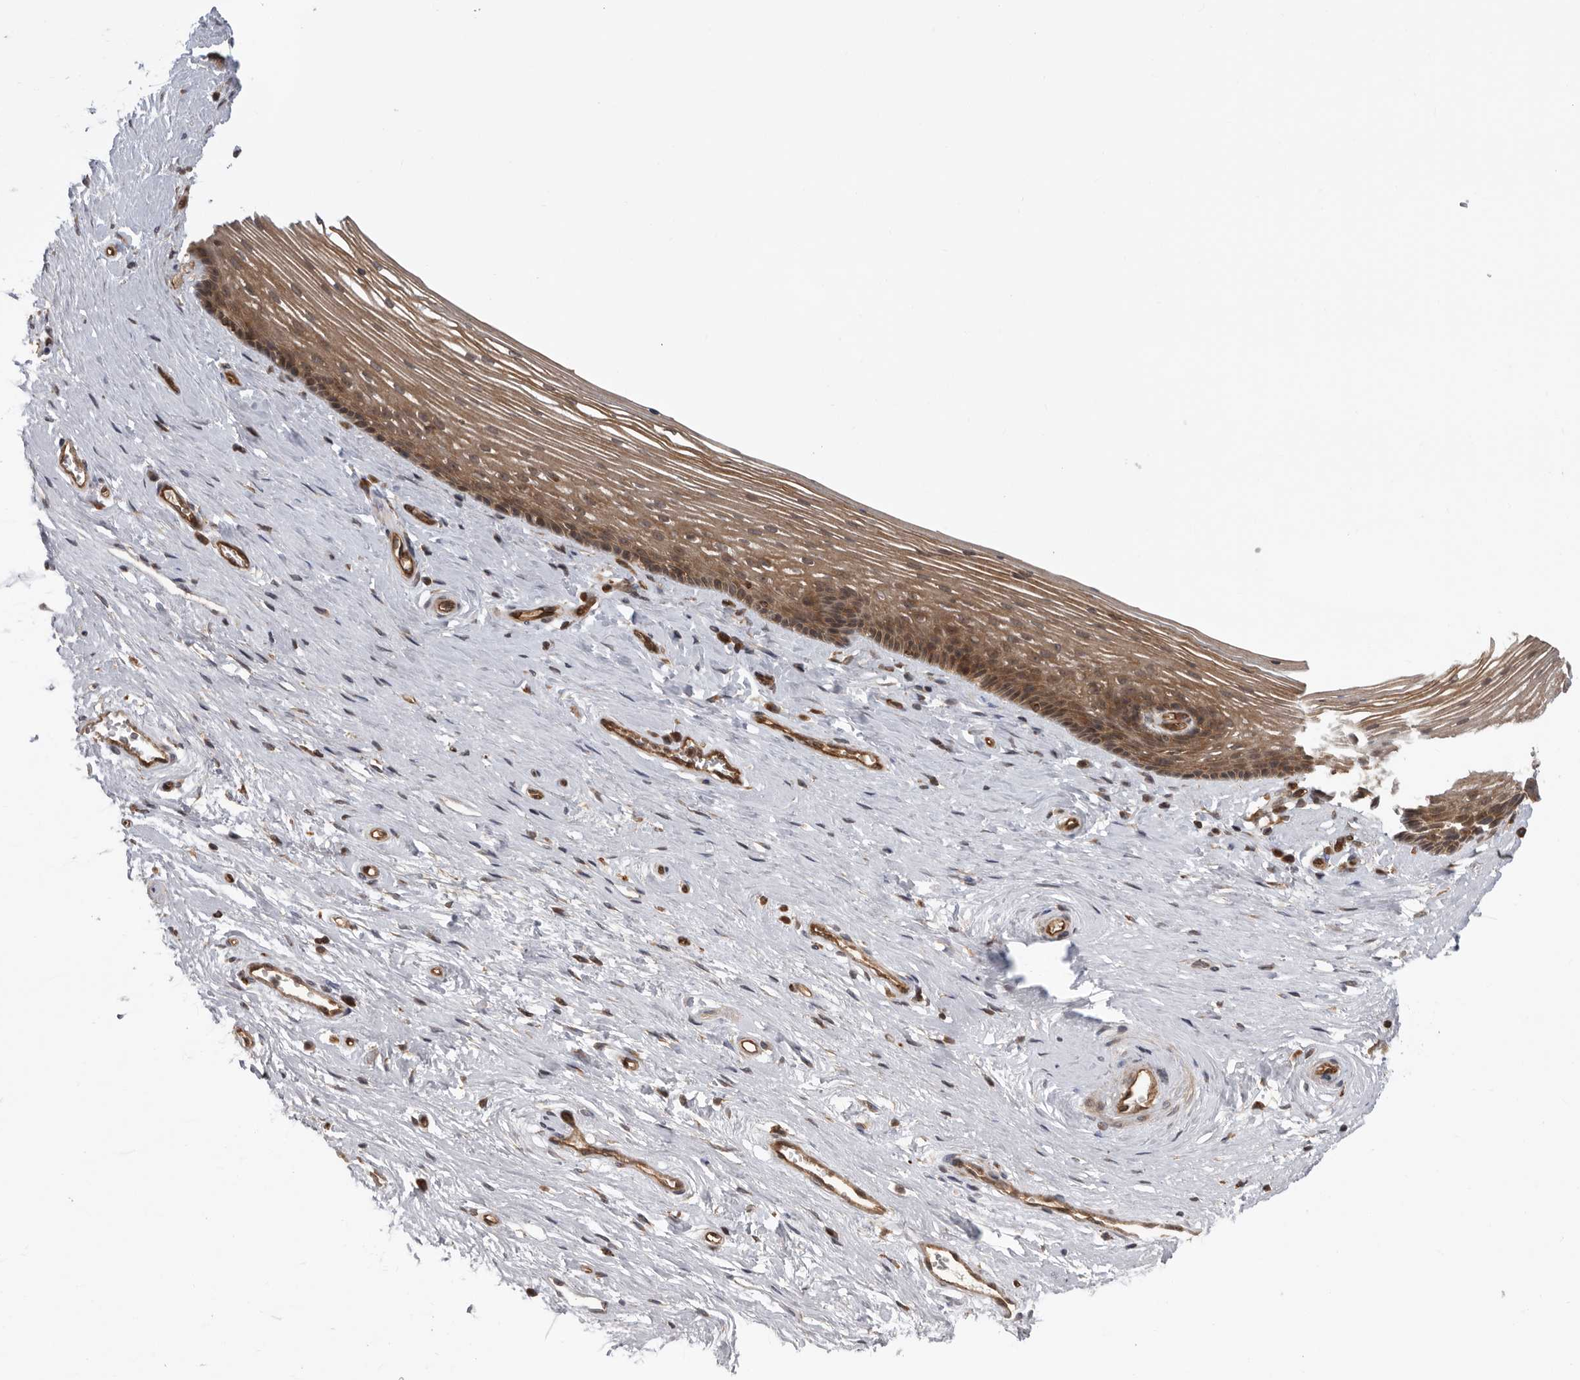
{"staining": {"intensity": "moderate", "quantity": ">75%", "location": "cytoplasmic/membranous,nuclear"}, "tissue": "vagina", "cell_type": "Squamous epithelial cells", "image_type": "normal", "snomed": [{"axis": "morphology", "description": "Normal tissue, NOS"}, {"axis": "topography", "description": "Vagina"}], "caption": "A micrograph showing moderate cytoplasmic/membranous,nuclear expression in approximately >75% of squamous epithelial cells in unremarkable vagina, as visualized by brown immunohistochemical staining.", "gene": "DHDDS", "patient": {"sex": "female", "age": 46}}